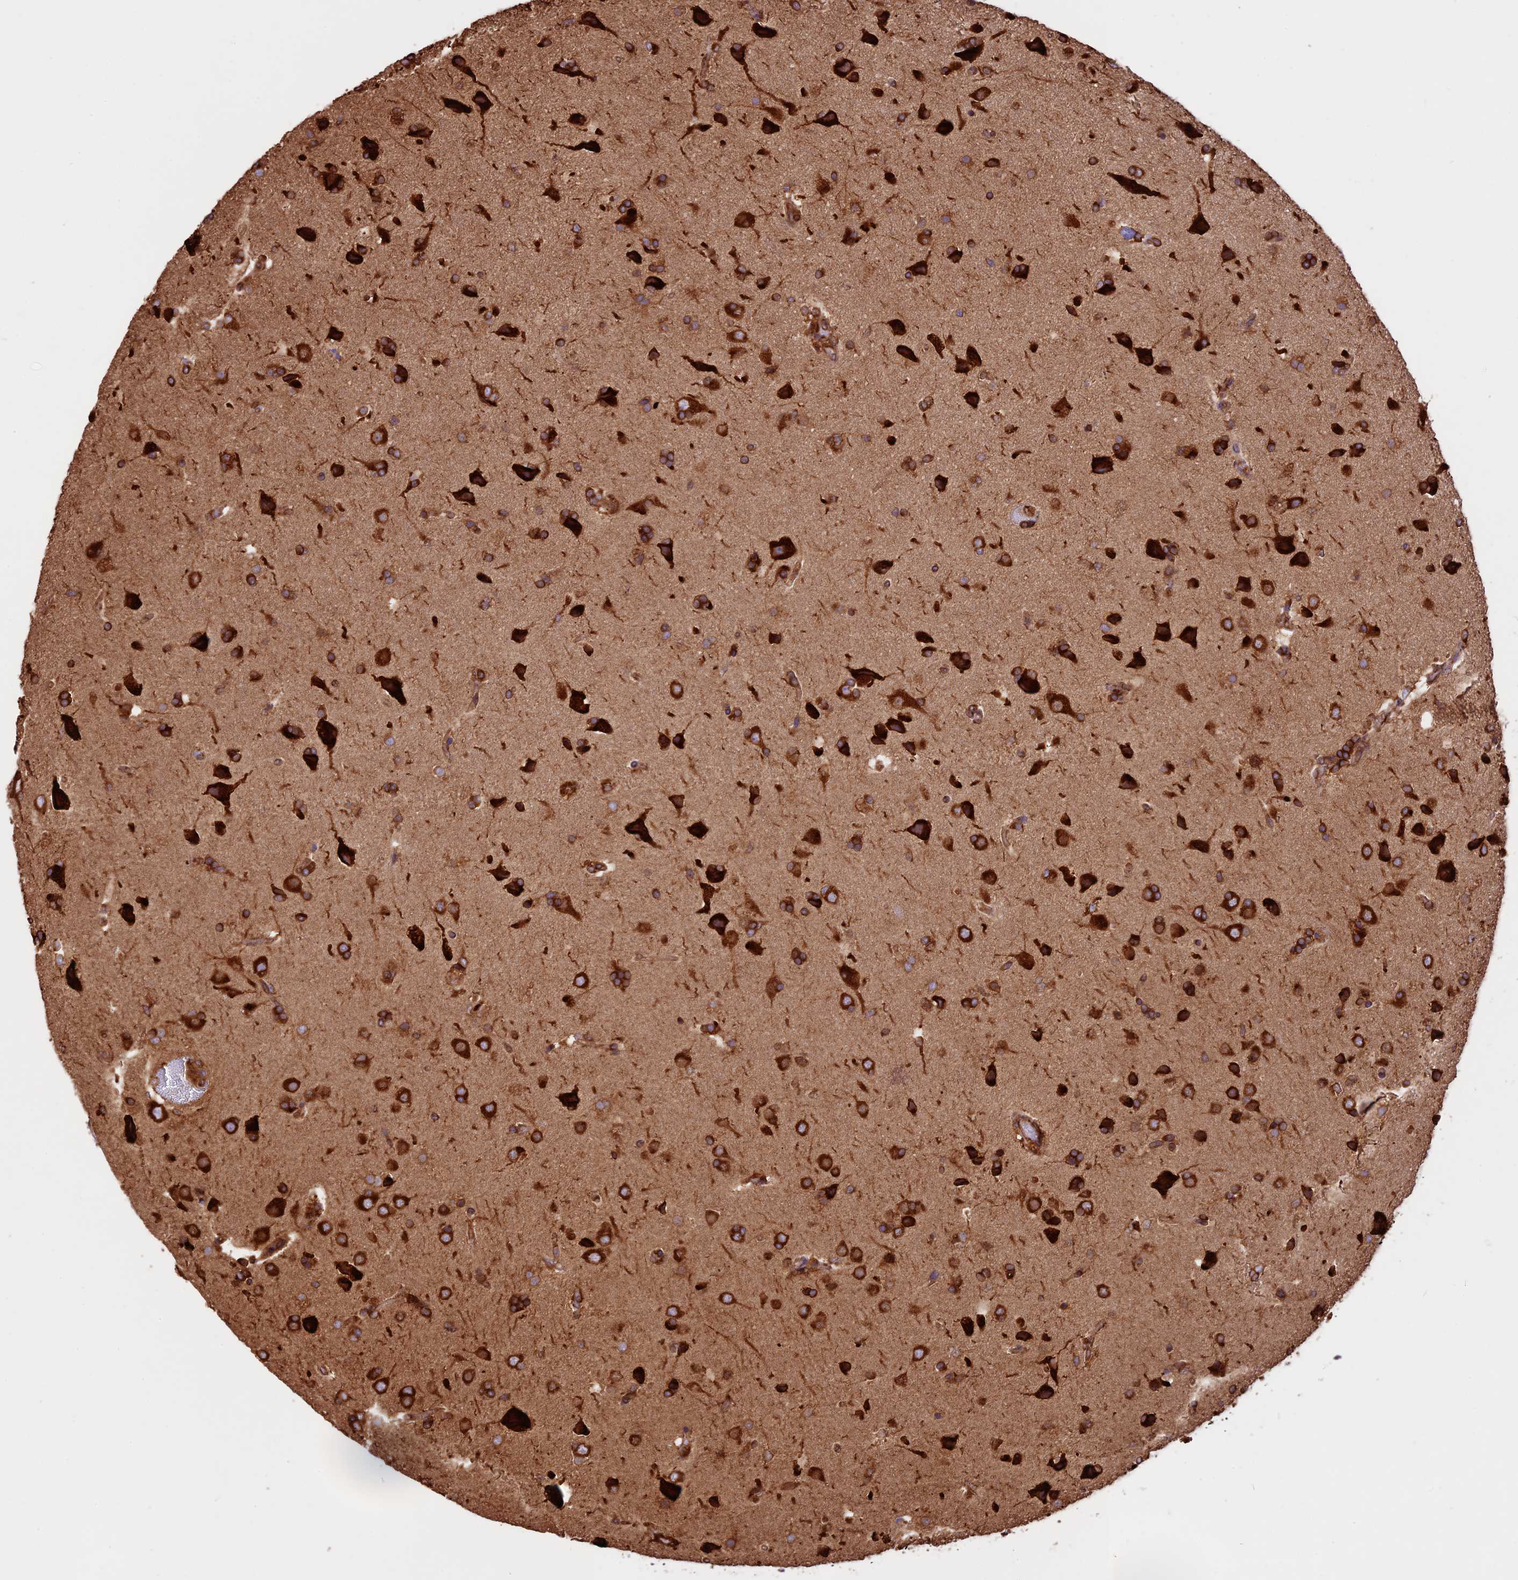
{"staining": {"intensity": "strong", "quantity": ">75%", "location": "cytoplasmic/membranous"}, "tissue": "glioma", "cell_type": "Tumor cells", "image_type": "cancer", "snomed": [{"axis": "morphology", "description": "Glioma, malignant, High grade"}, {"axis": "topography", "description": "Brain"}], "caption": "IHC photomicrograph of malignant high-grade glioma stained for a protein (brown), which reveals high levels of strong cytoplasmic/membranous positivity in about >75% of tumor cells.", "gene": "KARS1", "patient": {"sex": "male", "age": 72}}